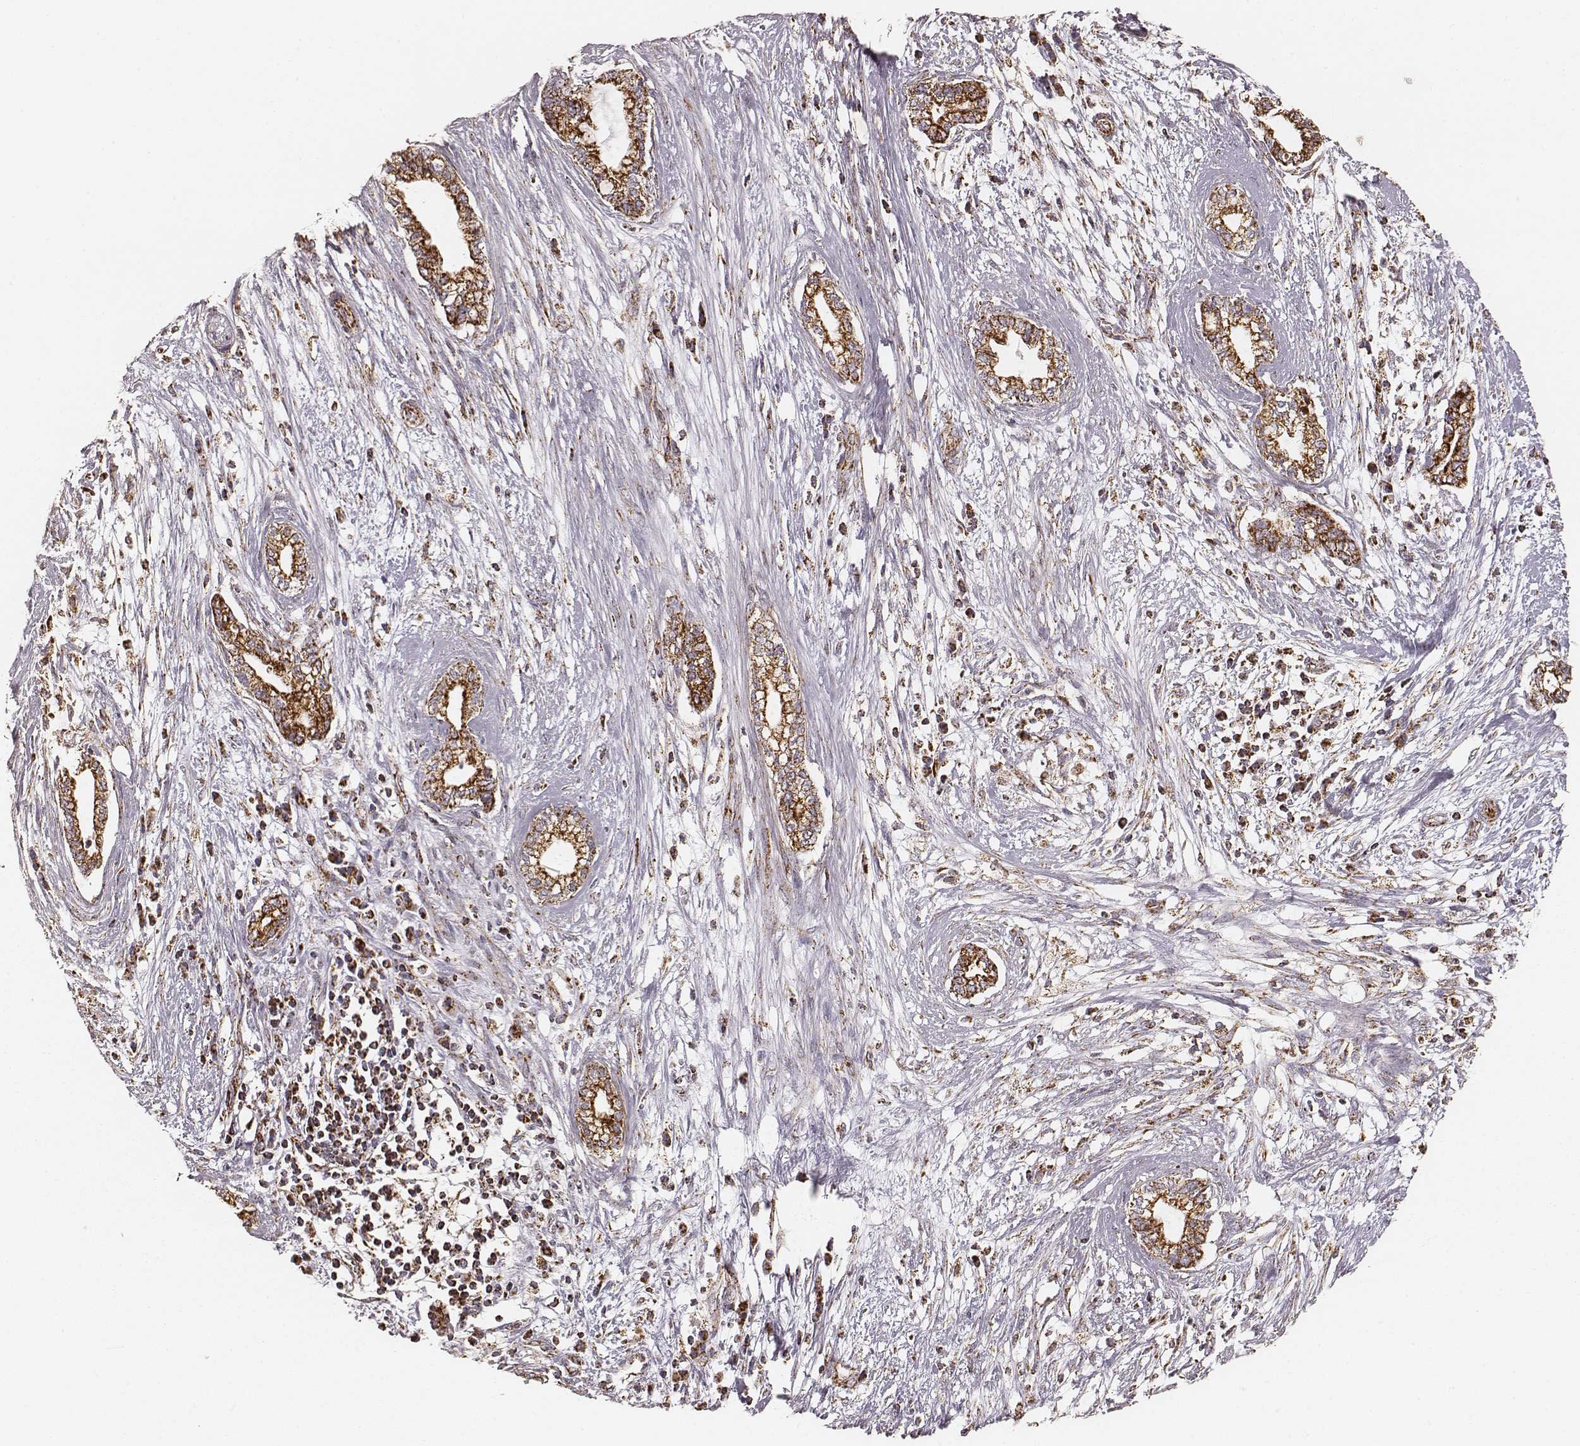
{"staining": {"intensity": "strong", "quantity": ">75%", "location": "cytoplasmic/membranous"}, "tissue": "cervical cancer", "cell_type": "Tumor cells", "image_type": "cancer", "snomed": [{"axis": "morphology", "description": "Adenocarcinoma, NOS"}, {"axis": "topography", "description": "Cervix"}], "caption": "This histopathology image displays immunohistochemistry staining of human cervical adenocarcinoma, with high strong cytoplasmic/membranous expression in approximately >75% of tumor cells.", "gene": "CS", "patient": {"sex": "female", "age": 62}}